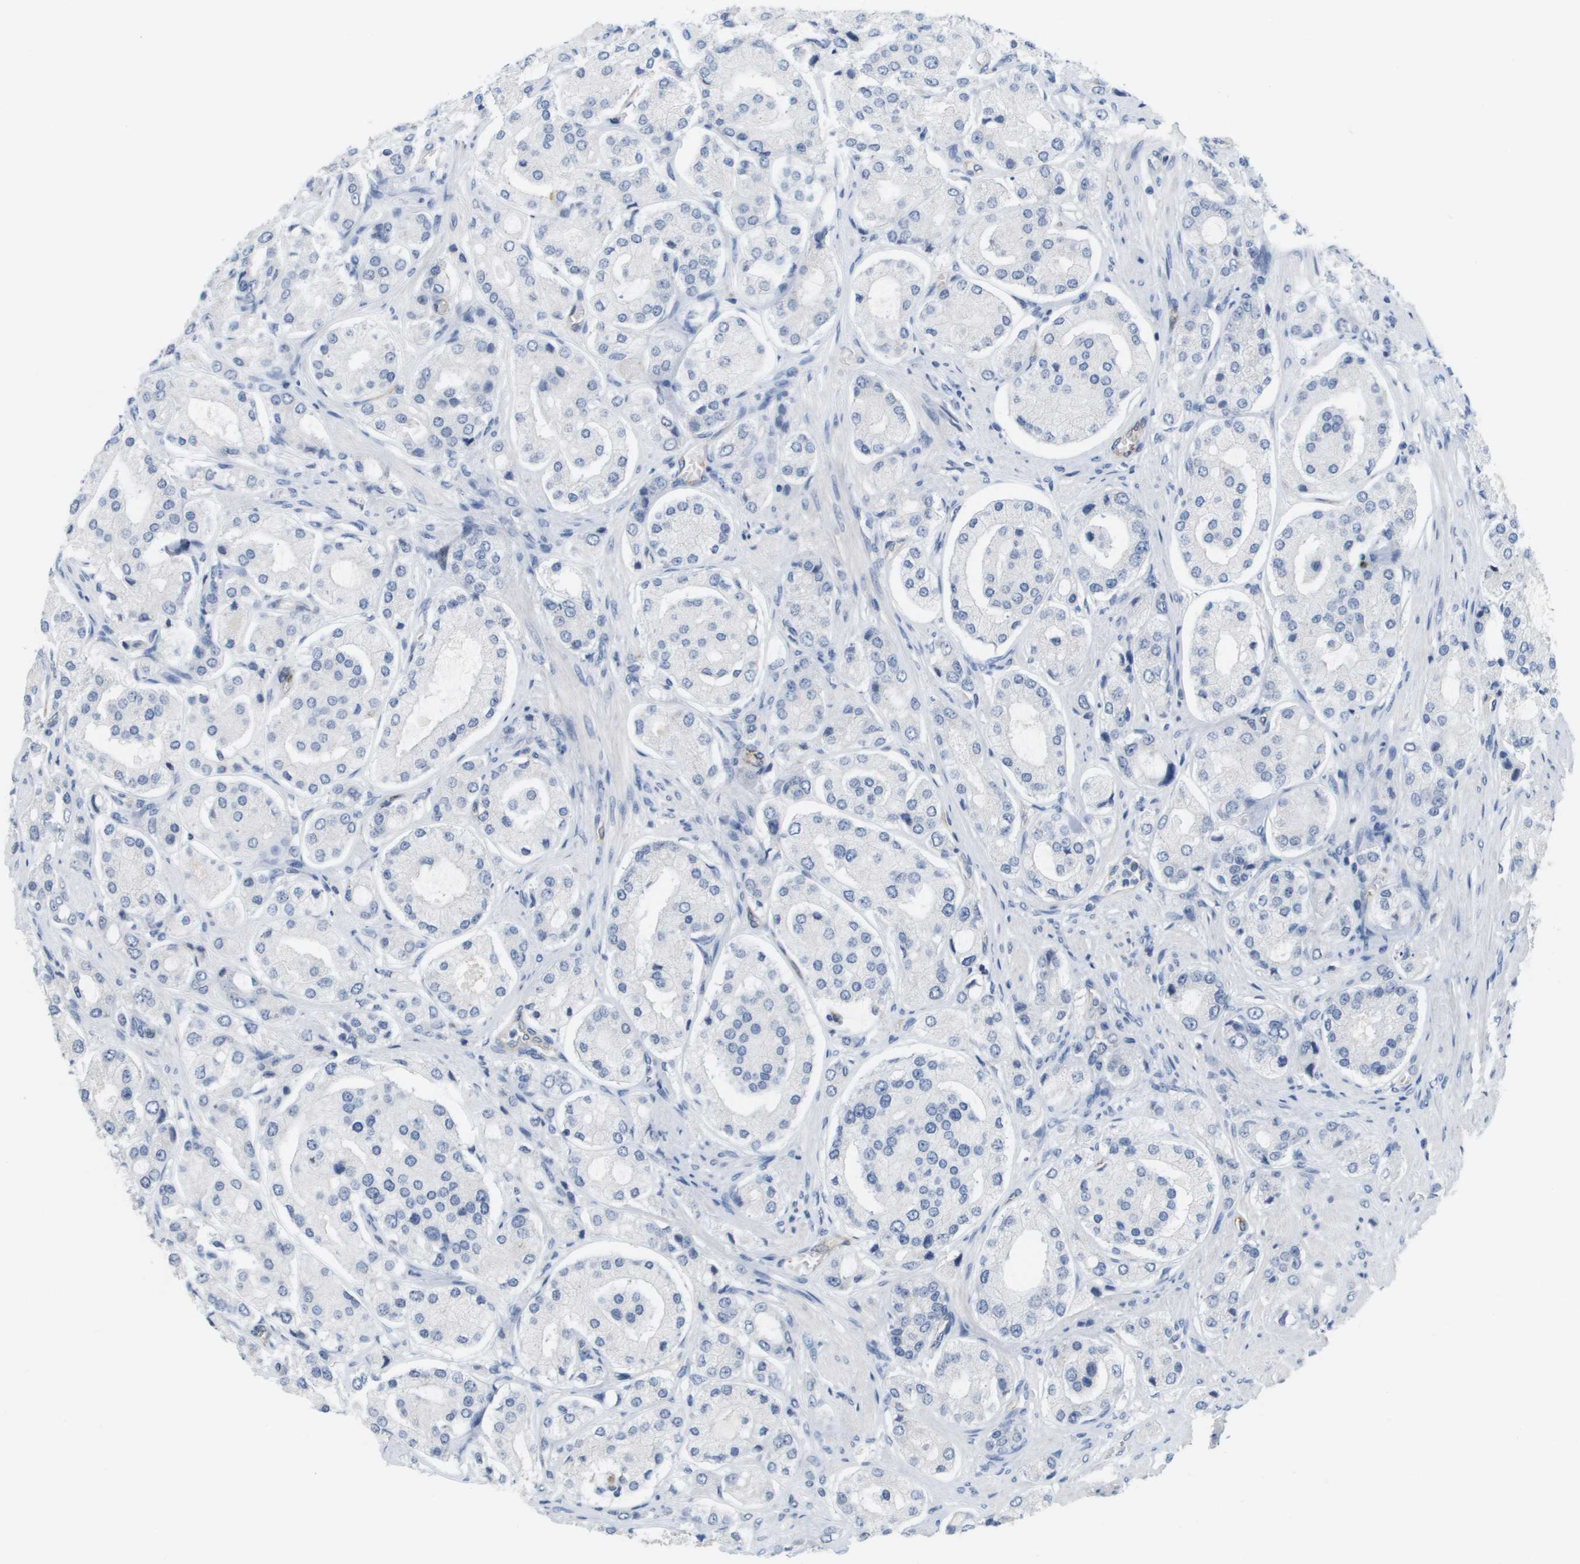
{"staining": {"intensity": "negative", "quantity": "none", "location": "none"}, "tissue": "prostate cancer", "cell_type": "Tumor cells", "image_type": "cancer", "snomed": [{"axis": "morphology", "description": "Adenocarcinoma, High grade"}, {"axis": "topography", "description": "Prostate"}], "caption": "Adenocarcinoma (high-grade) (prostate) stained for a protein using immunohistochemistry (IHC) reveals no staining tumor cells.", "gene": "ANGPT2", "patient": {"sex": "male", "age": 65}}